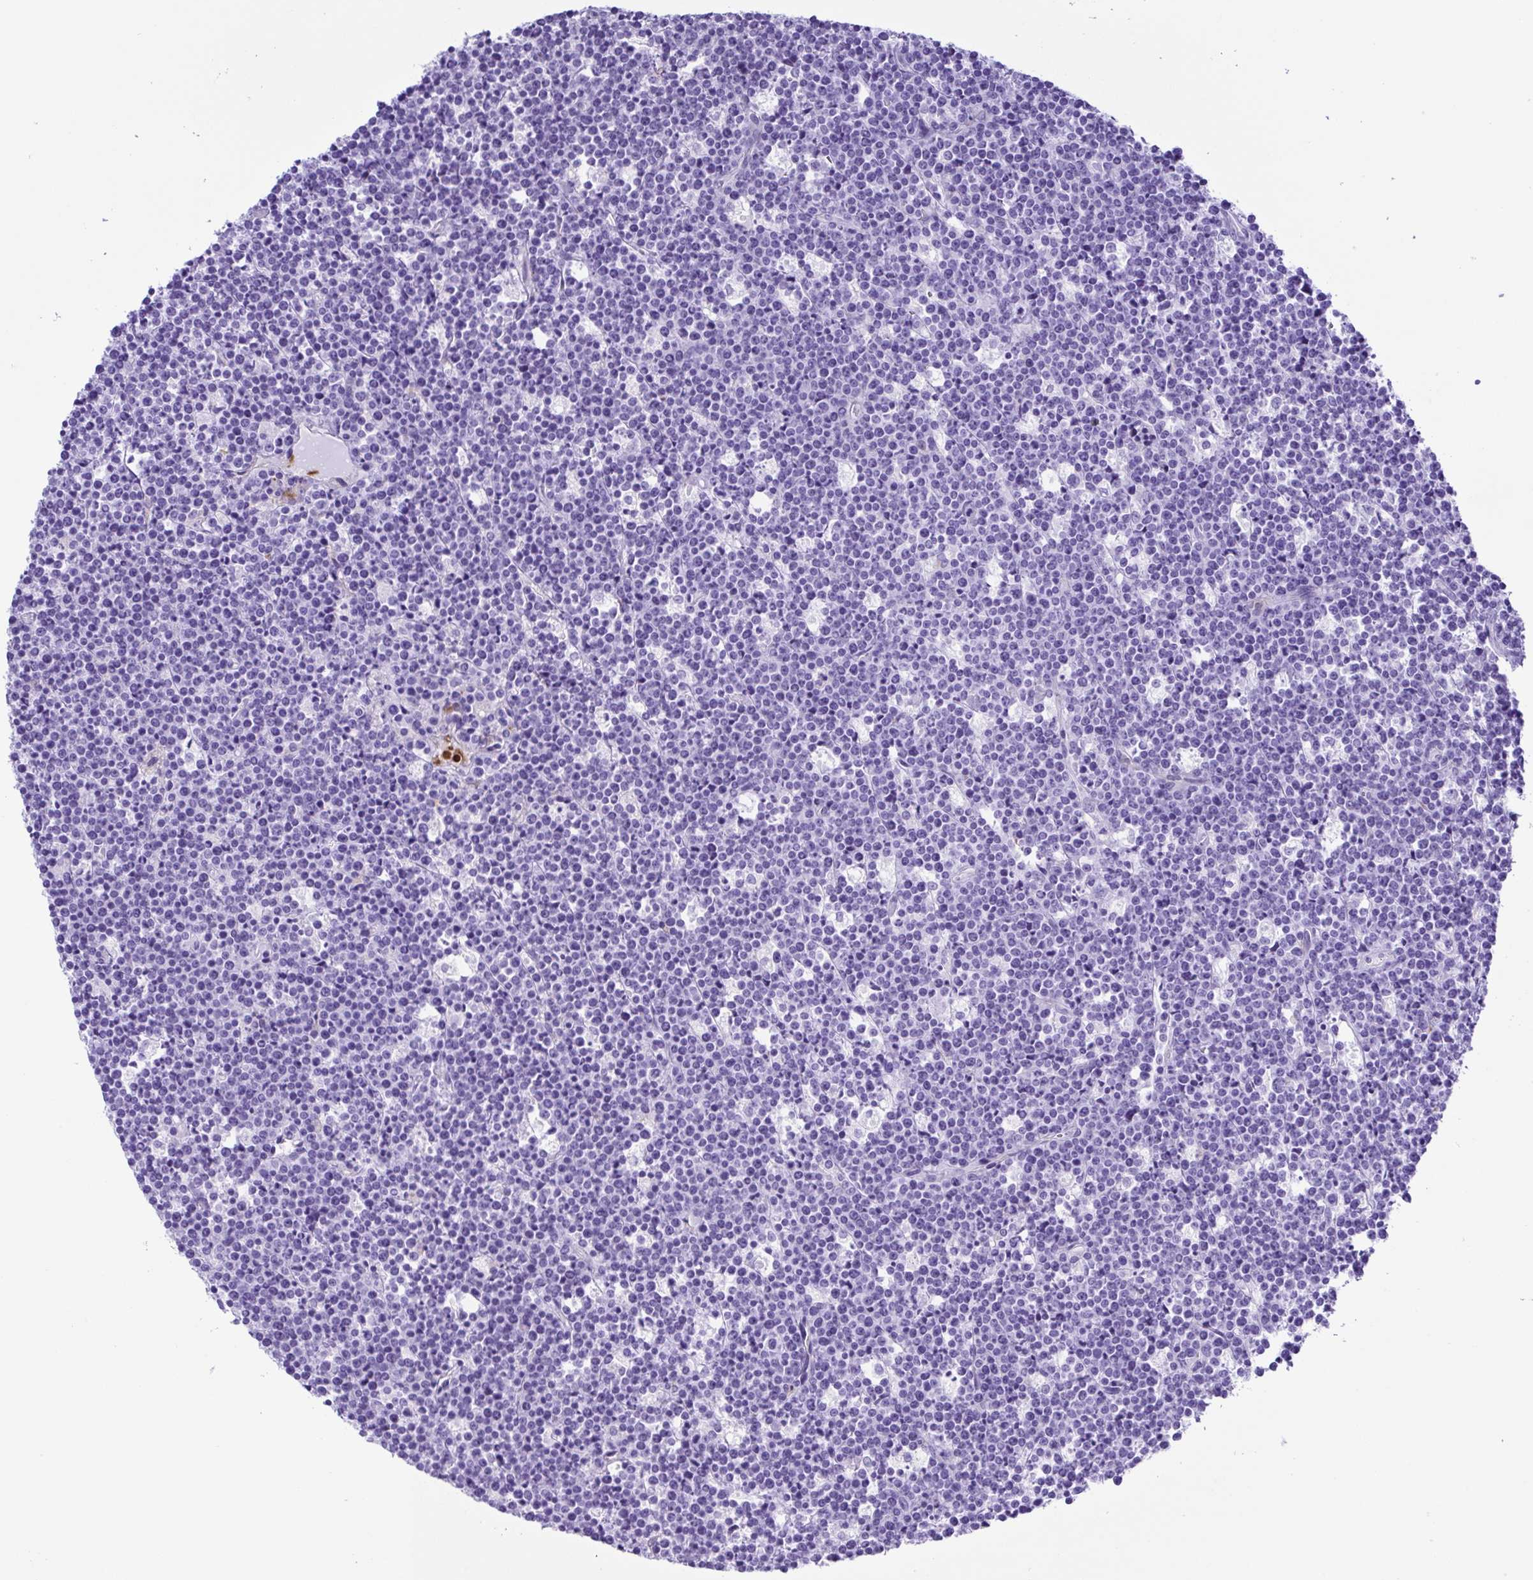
{"staining": {"intensity": "negative", "quantity": "none", "location": "none"}, "tissue": "lymphoma", "cell_type": "Tumor cells", "image_type": "cancer", "snomed": [{"axis": "morphology", "description": "Malignant lymphoma, non-Hodgkin's type, High grade"}, {"axis": "topography", "description": "Ovary"}], "caption": "The histopathology image exhibits no significant staining in tumor cells of malignant lymphoma, non-Hodgkin's type (high-grade).", "gene": "GPR17", "patient": {"sex": "female", "age": 56}}